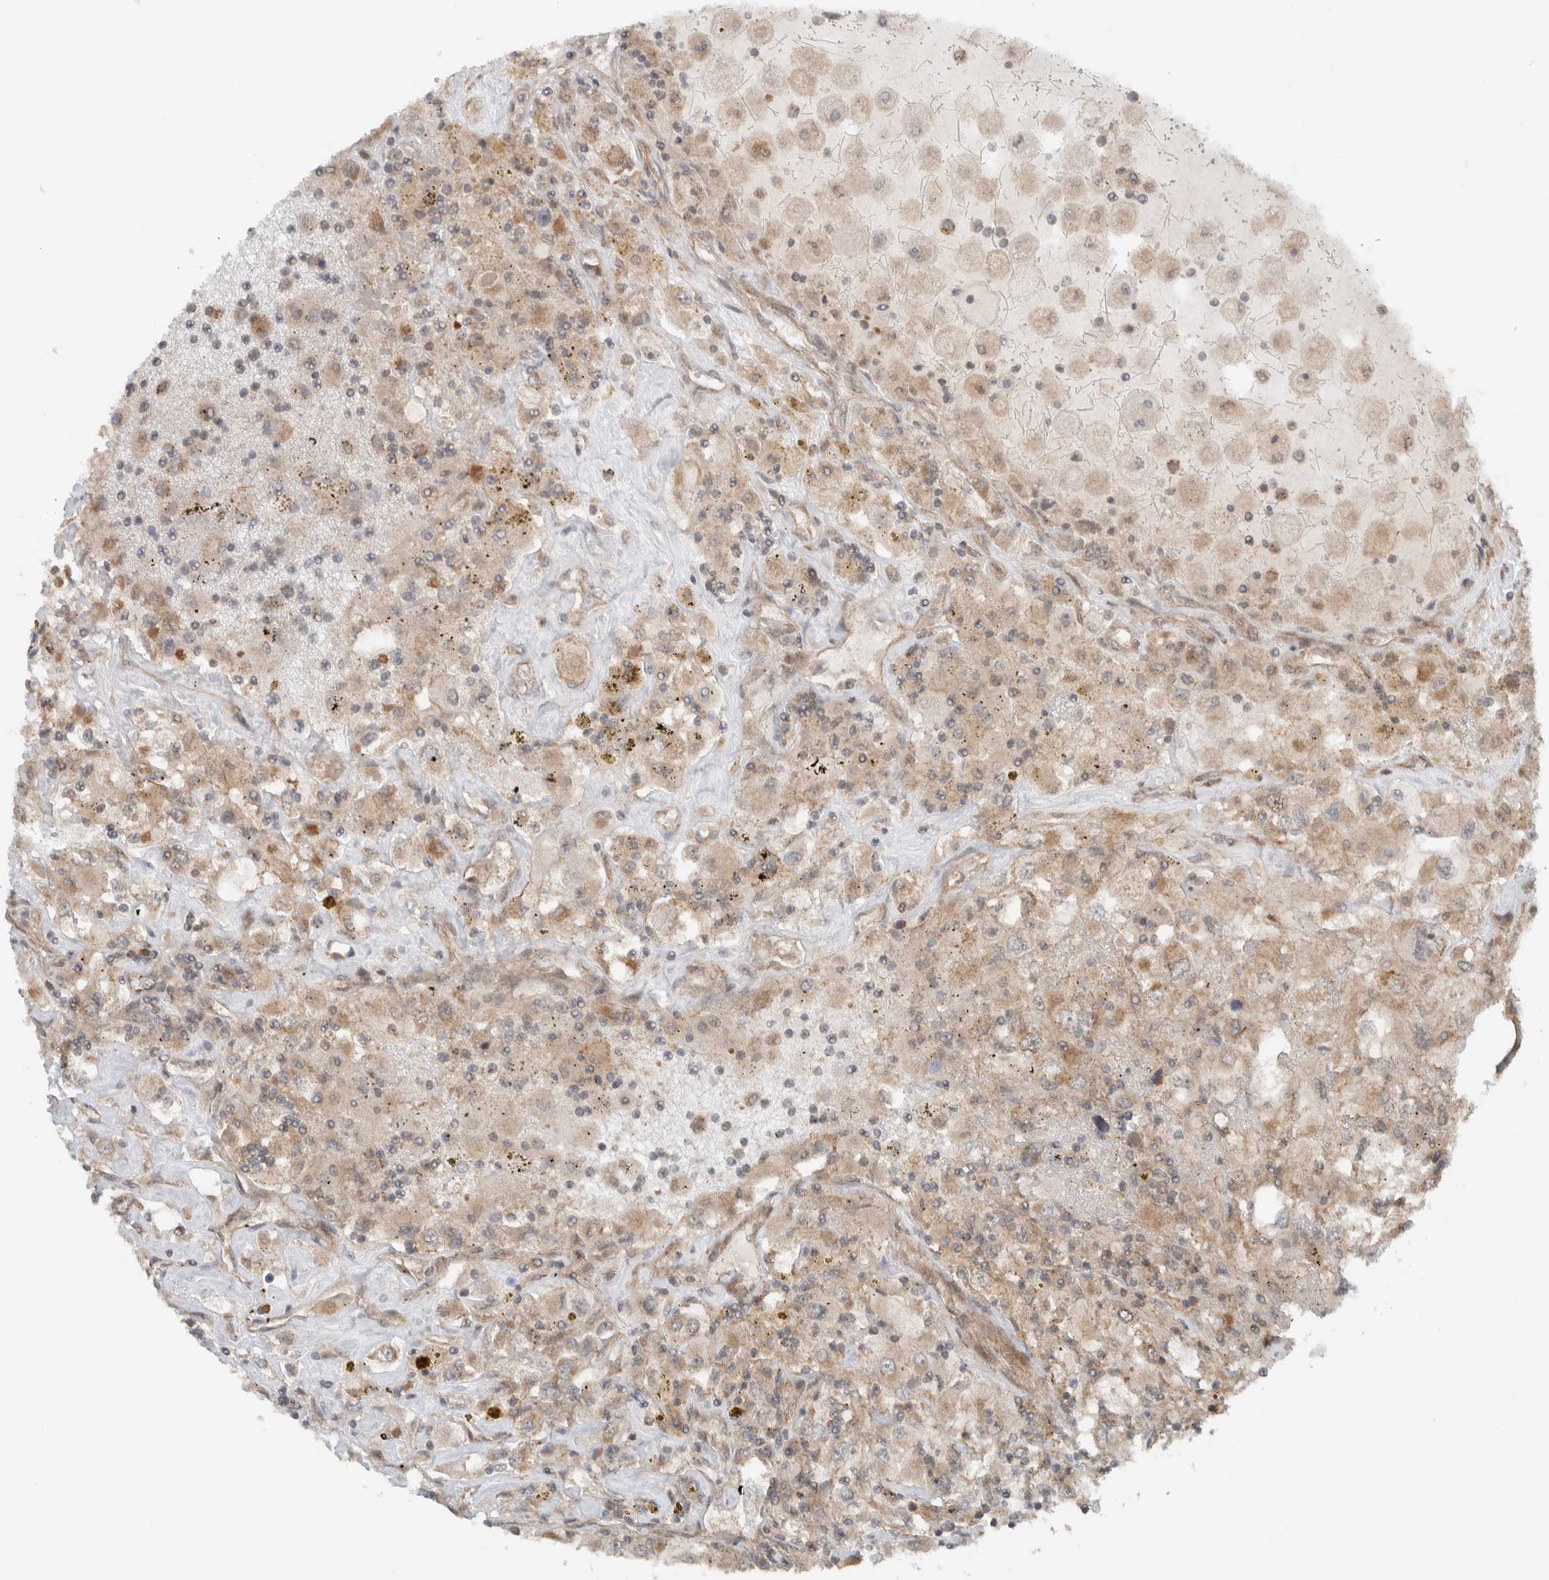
{"staining": {"intensity": "weak", "quantity": "25%-75%", "location": "cytoplasmic/membranous"}, "tissue": "renal cancer", "cell_type": "Tumor cells", "image_type": "cancer", "snomed": [{"axis": "morphology", "description": "Adenocarcinoma, NOS"}, {"axis": "topography", "description": "Kidney"}], "caption": "A low amount of weak cytoplasmic/membranous expression is appreciated in approximately 25%-75% of tumor cells in adenocarcinoma (renal) tissue.", "gene": "KLHL6", "patient": {"sex": "female", "age": 52}}